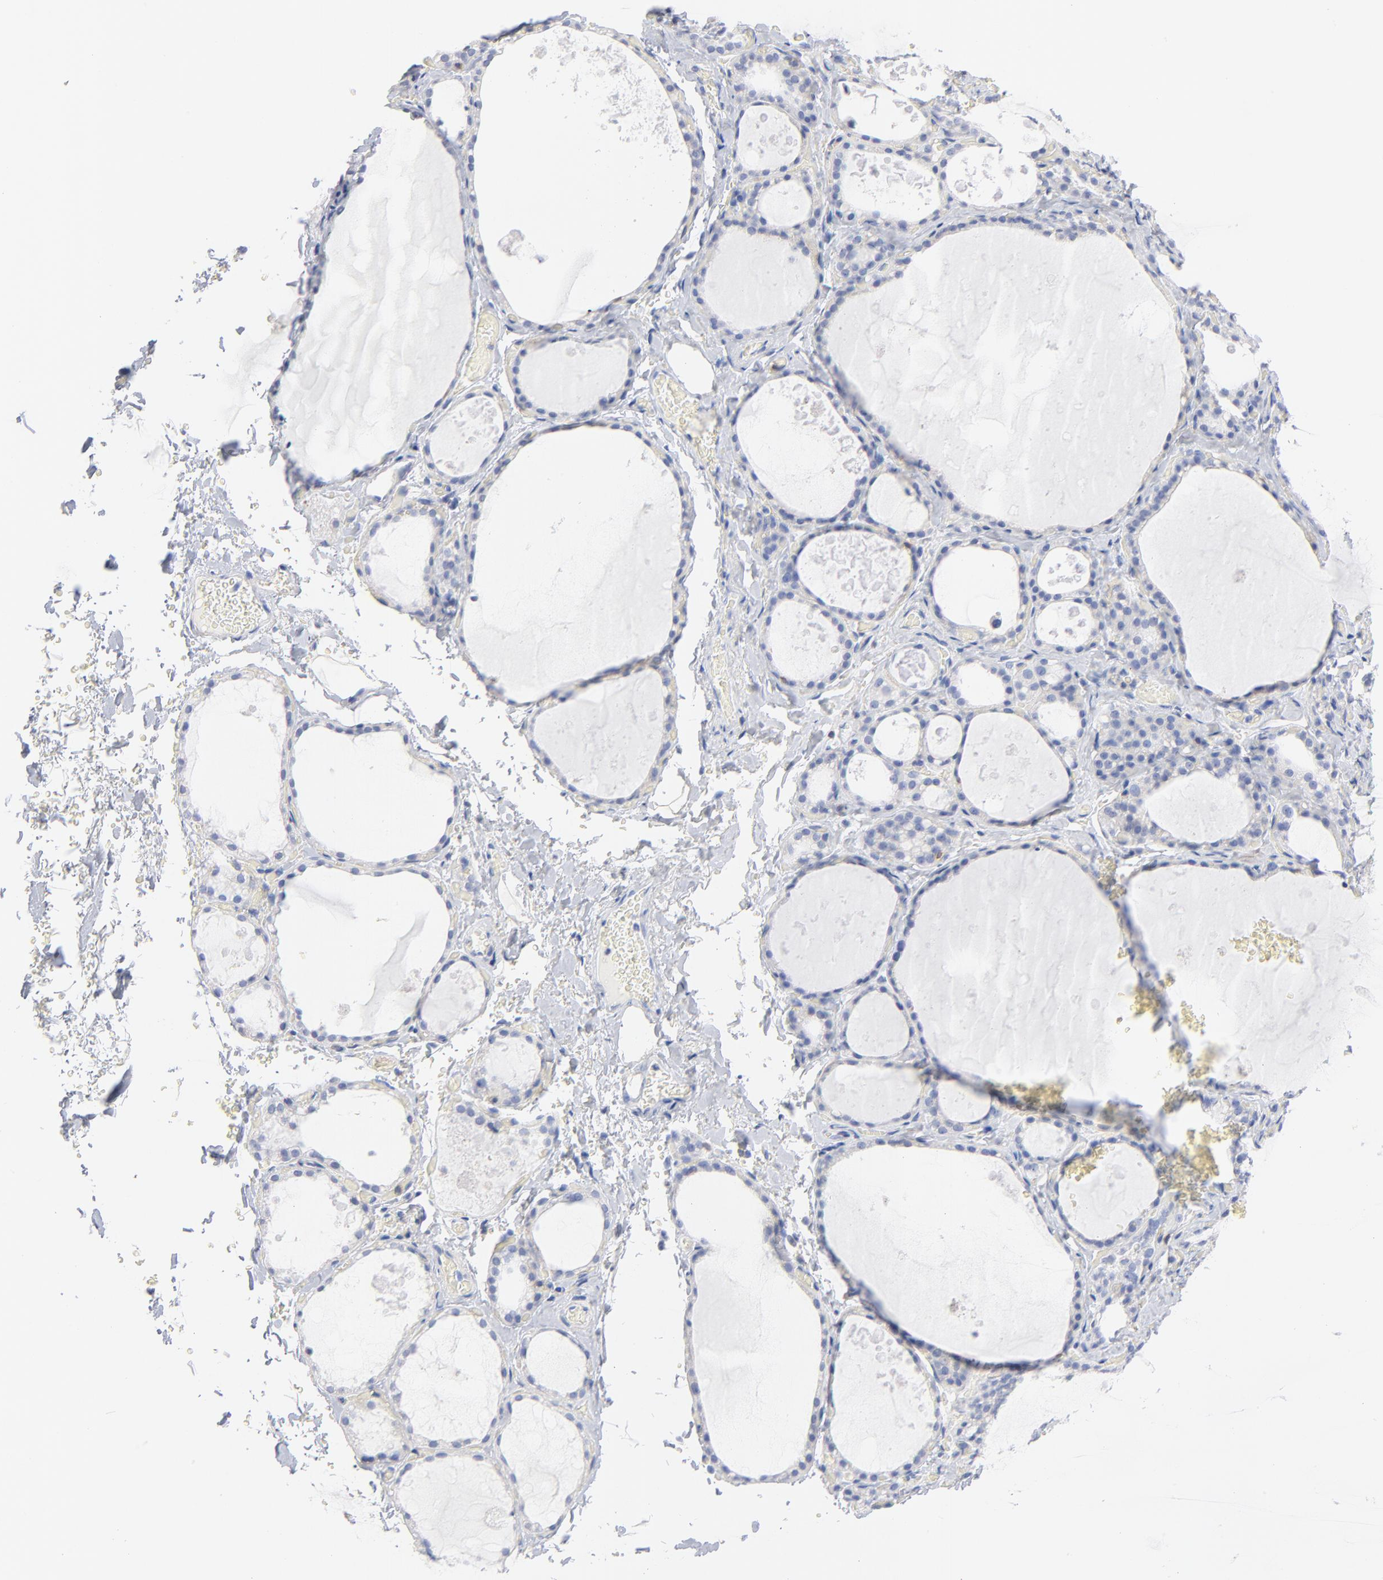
{"staining": {"intensity": "negative", "quantity": "none", "location": "none"}, "tissue": "thyroid gland", "cell_type": "Glandular cells", "image_type": "normal", "snomed": [{"axis": "morphology", "description": "Normal tissue, NOS"}, {"axis": "topography", "description": "Thyroid gland"}], "caption": "Normal thyroid gland was stained to show a protein in brown. There is no significant staining in glandular cells. Brightfield microscopy of immunohistochemistry stained with DAB (3,3'-diaminobenzidine) (brown) and hematoxylin (blue), captured at high magnification.", "gene": "SEPTIN11", "patient": {"sex": "male", "age": 61}}